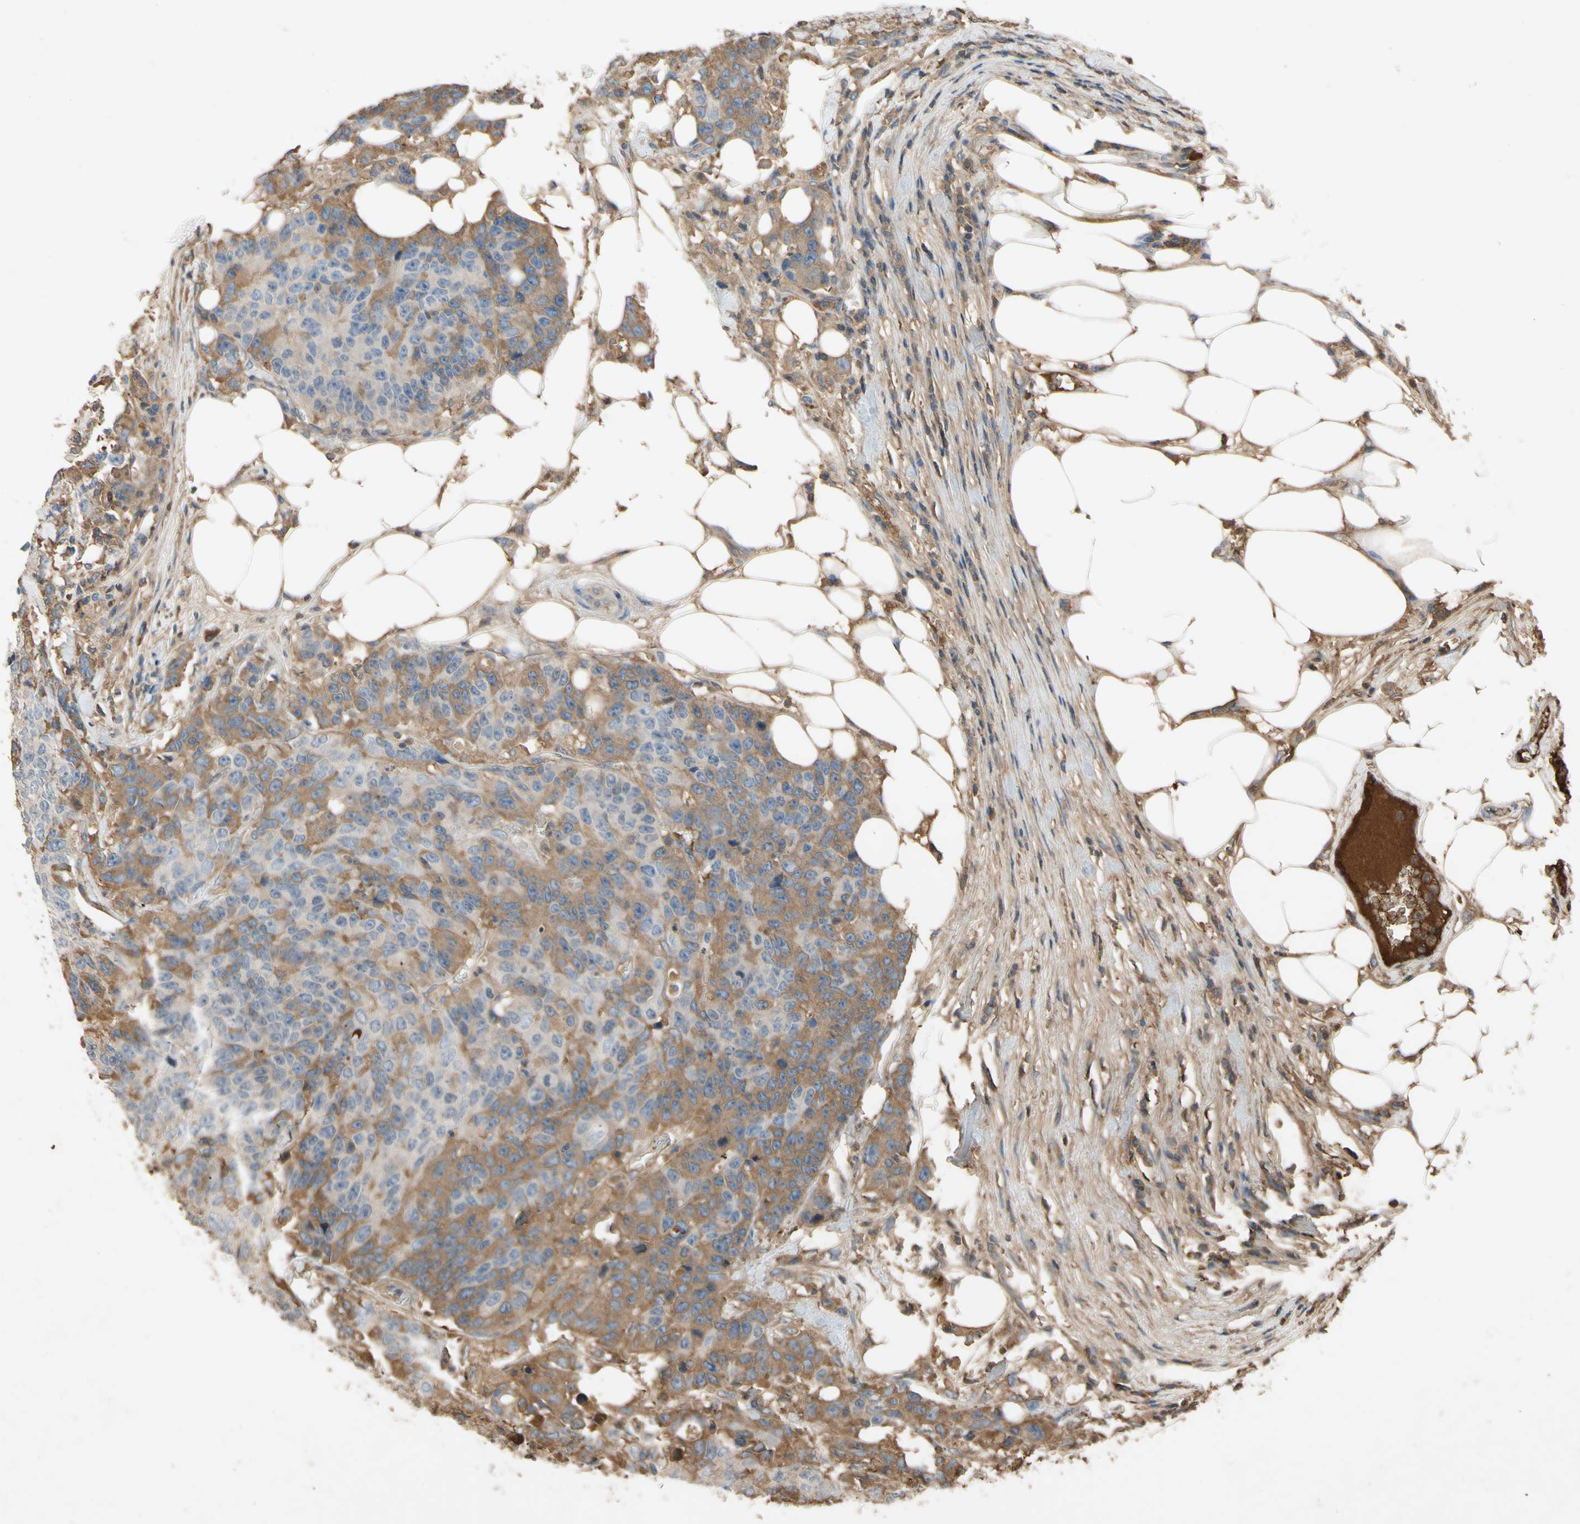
{"staining": {"intensity": "moderate", "quantity": "25%-75%", "location": "cytoplasmic/membranous"}, "tissue": "colorectal cancer", "cell_type": "Tumor cells", "image_type": "cancer", "snomed": [{"axis": "morphology", "description": "Adenocarcinoma, NOS"}, {"axis": "topography", "description": "Colon"}], "caption": "Colorectal adenocarcinoma stained for a protein (brown) exhibits moderate cytoplasmic/membranous positive staining in about 25%-75% of tumor cells.", "gene": "TIMP2", "patient": {"sex": "female", "age": 86}}